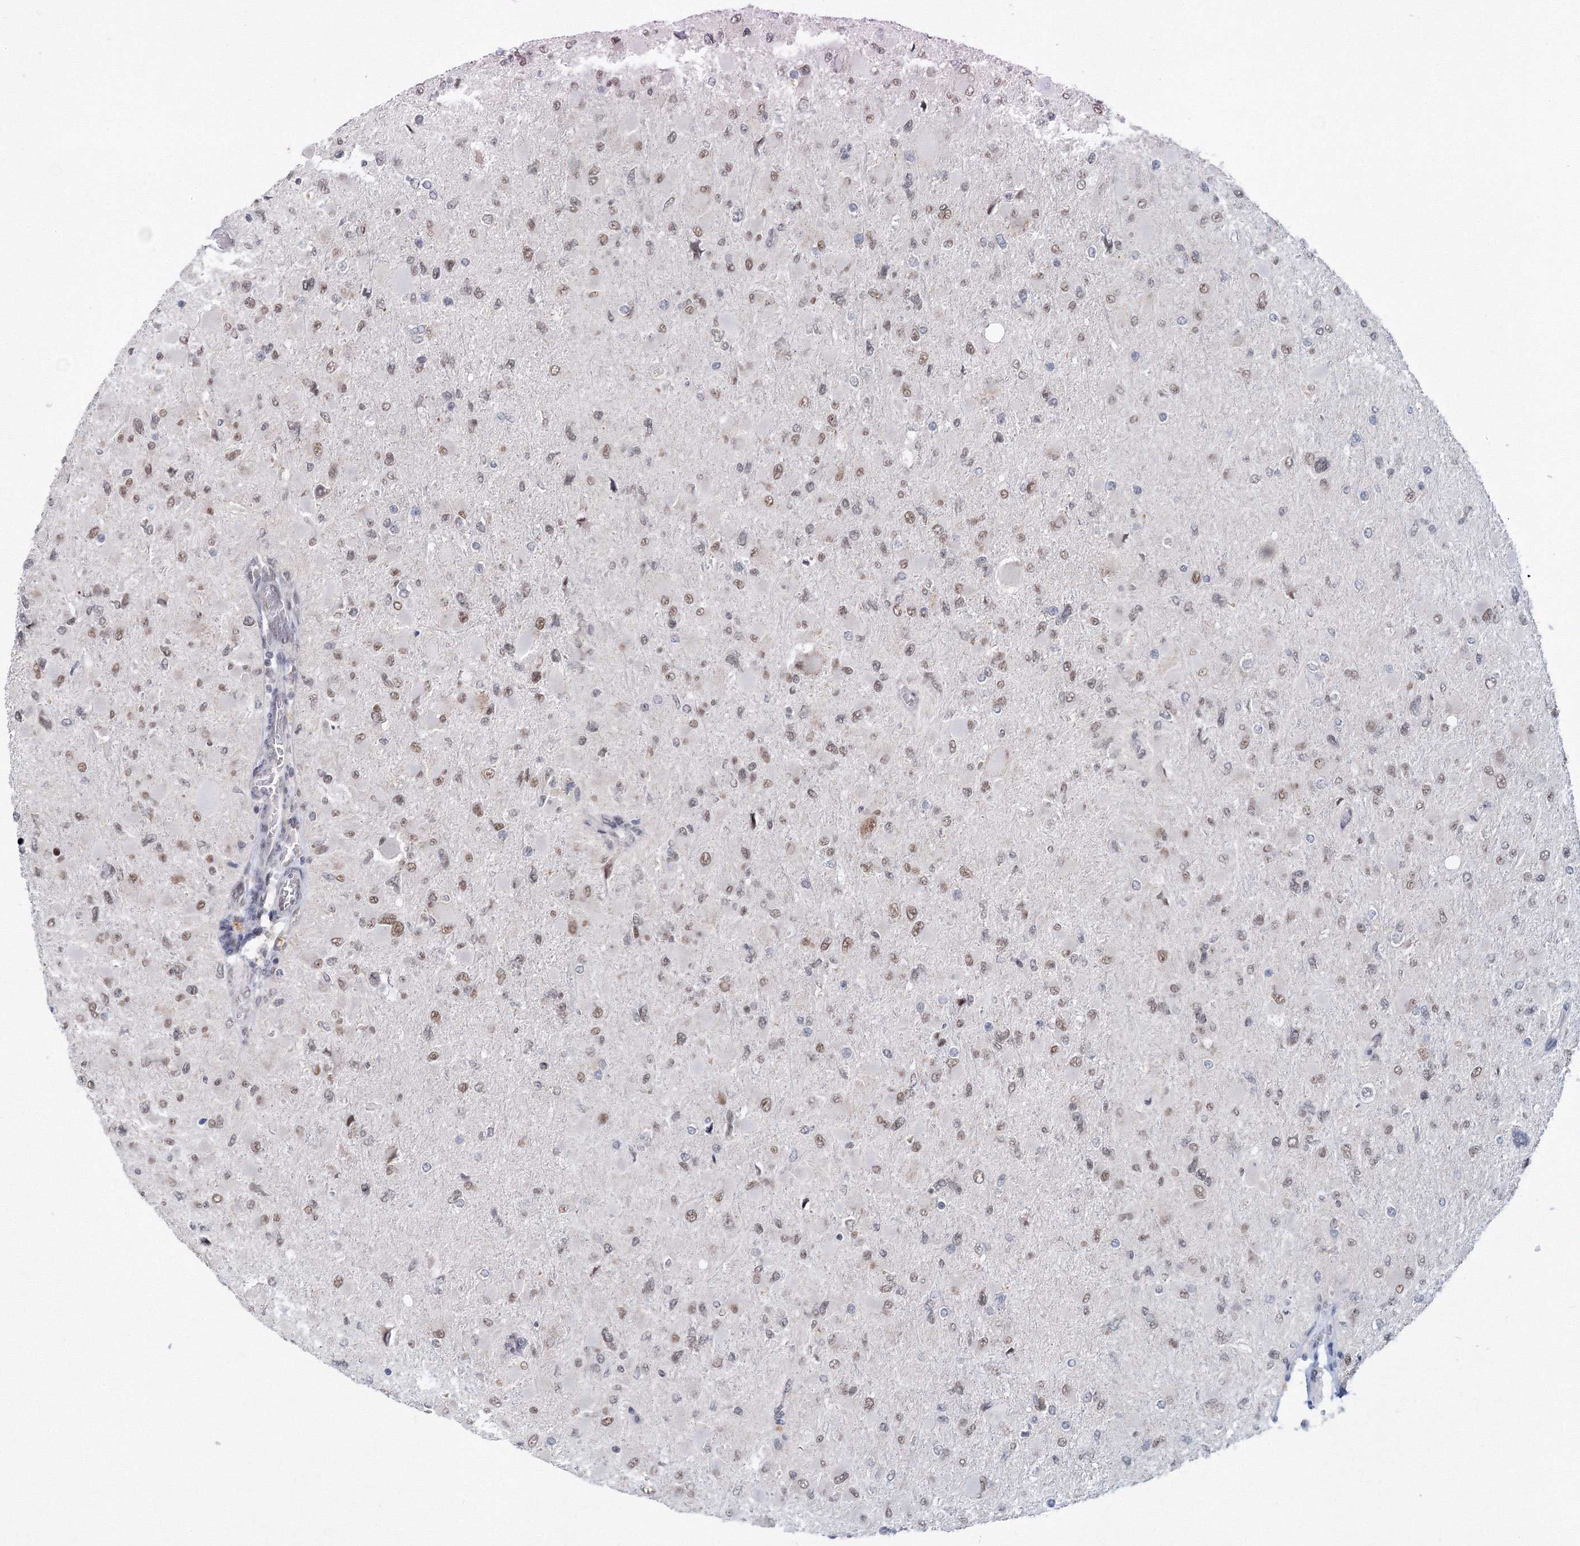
{"staining": {"intensity": "moderate", "quantity": ">75%", "location": "nuclear"}, "tissue": "glioma", "cell_type": "Tumor cells", "image_type": "cancer", "snomed": [{"axis": "morphology", "description": "Glioma, malignant, High grade"}, {"axis": "topography", "description": "Cerebral cortex"}], "caption": "This image exhibits immunohistochemistry staining of glioma, with medium moderate nuclear positivity in about >75% of tumor cells.", "gene": "SF3B6", "patient": {"sex": "female", "age": 36}}